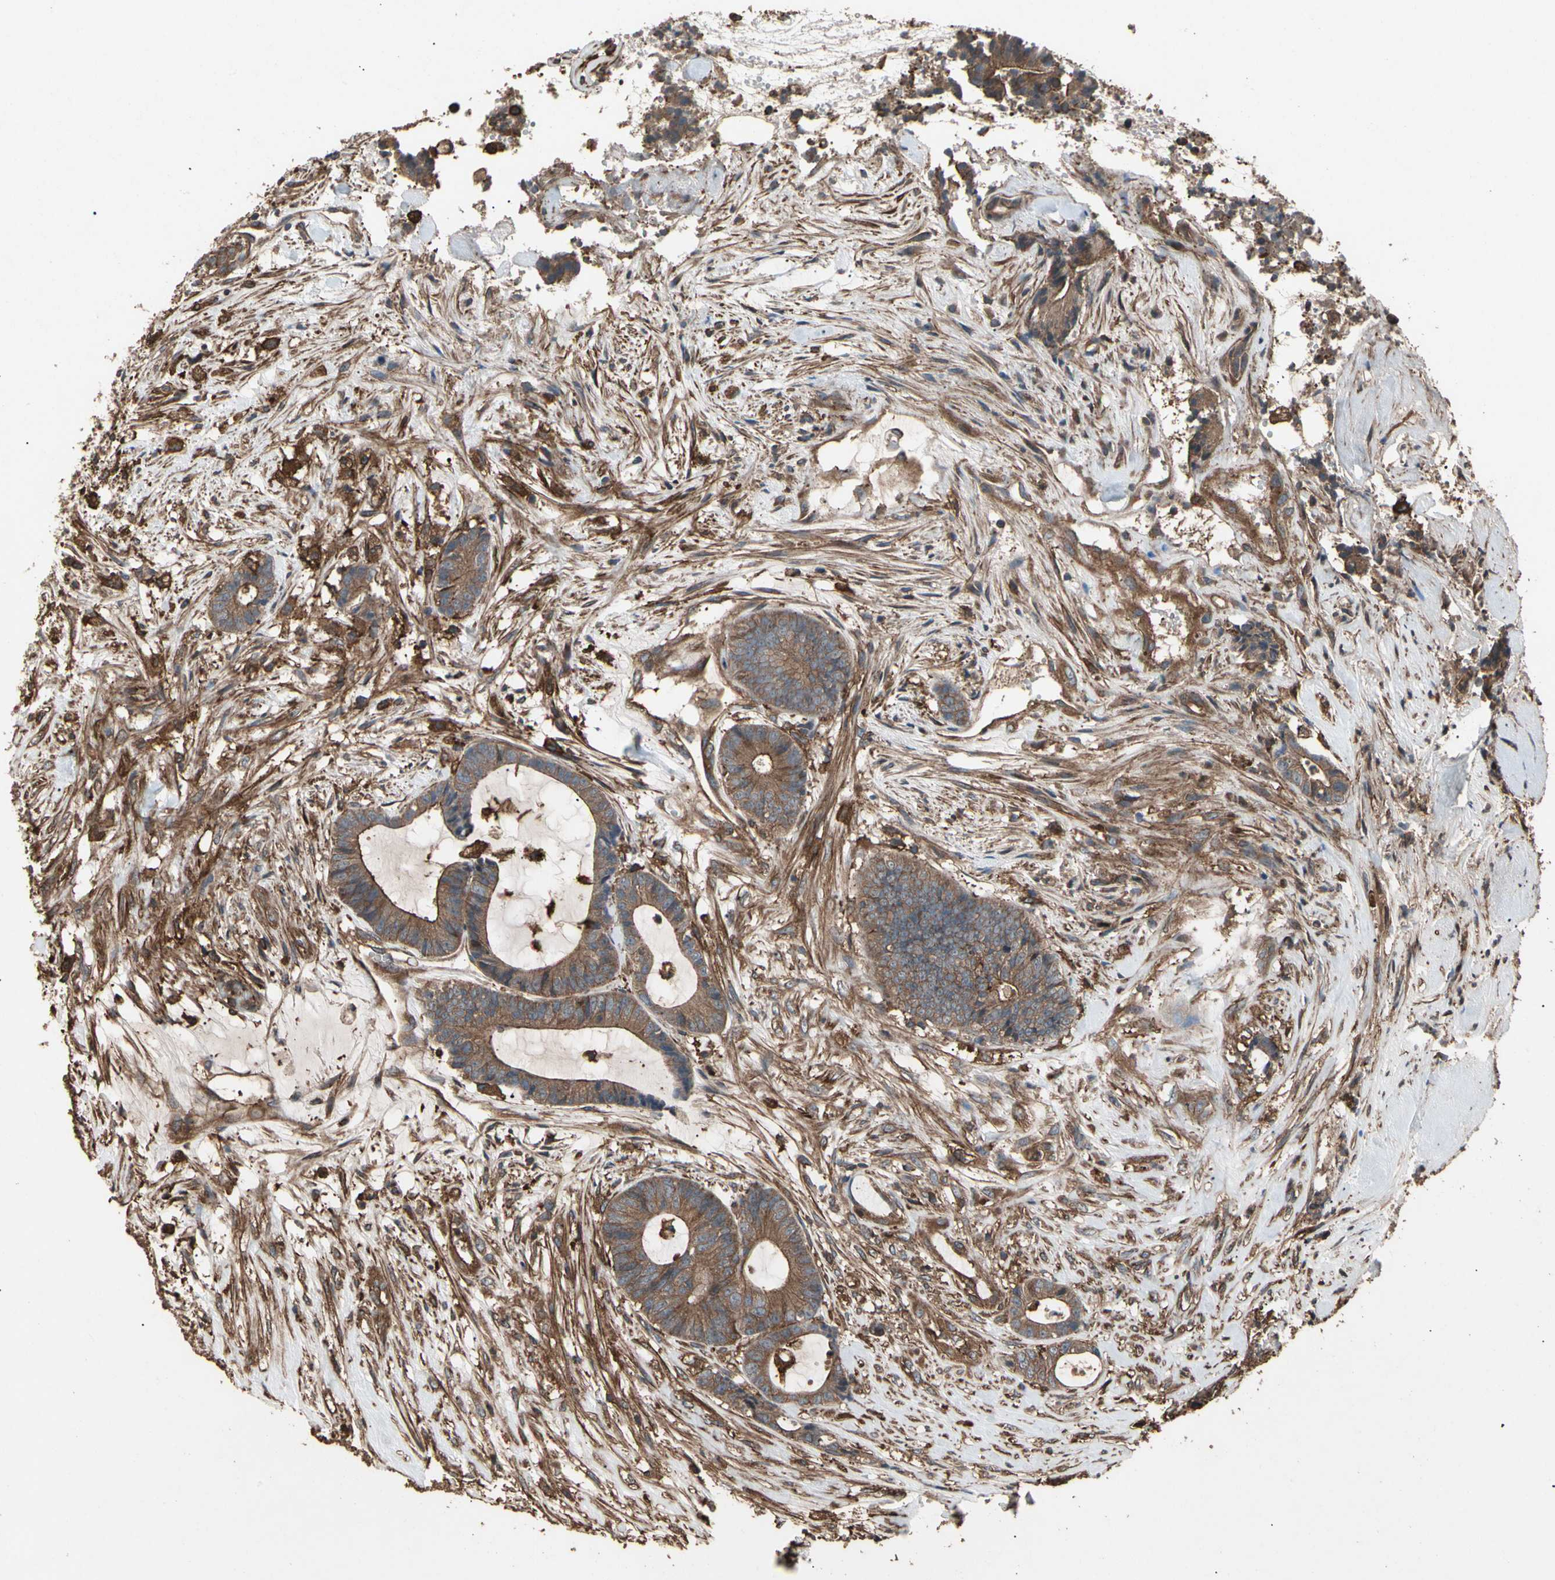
{"staining": {"intensity": "moderate", "quantity": ">75%", "location": "cytoplasmic/membranous"}, "tissue": "colorectal cancer", "cell_type": "Tumor cells", "image_type": "cancer", "snomed": [{"axis": "morphology", "description": "Adenocarcinoma, NOS"}, {"axis": "topography", "description": "Colon"}], "caption": "This is an image of IHC staining of adenocarcinoma (colorectal), which shows moderate staining in the cytoplasmic/membranous of tumor cells.", "gene": "AGBL2", "patient": {"sex": "female", "age": 84}}